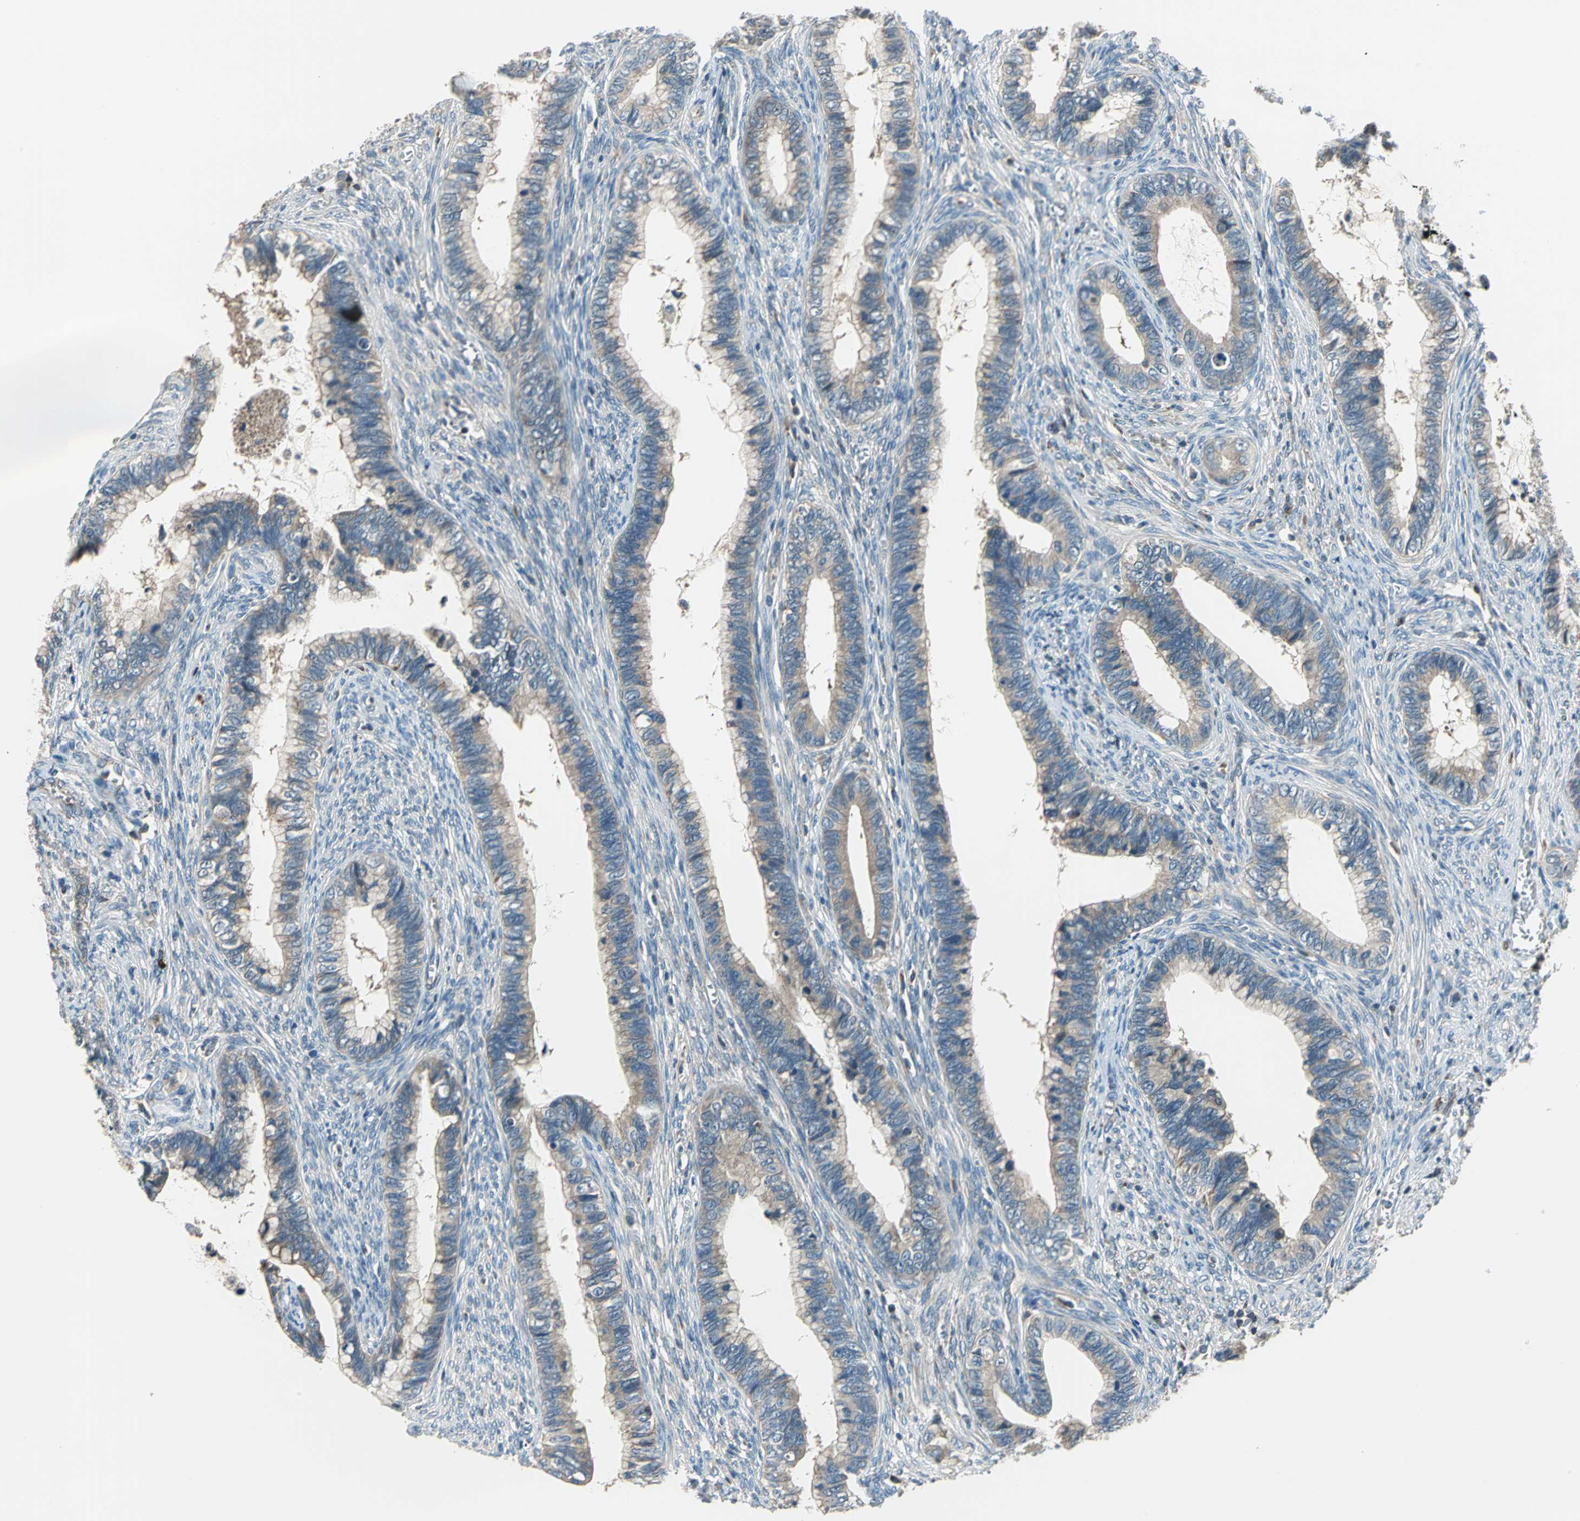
{"staining": {"intensity": "moderate", "quantity": "25%-75%", "location": "cytoplasmic/membranous"}, "tissue": "cervical cancer", "cell_type": "Tumor cells", "image_type": "cancer", "snomed": [{"axis": "morphology", "description": "Adenocarcinoma, NOS"}, {"axis": "topography", "description": "Cervix"}], "caption": "IHC (DAB (3,3'-diaminobenzidine)) staining of cervical cancer shows moderate cytoplasmic/membranous protein positivity in approximately 25%-75% of tumor cells.", "gene": "TRAK1", "patient": {"sex": "female", "age": 44}}